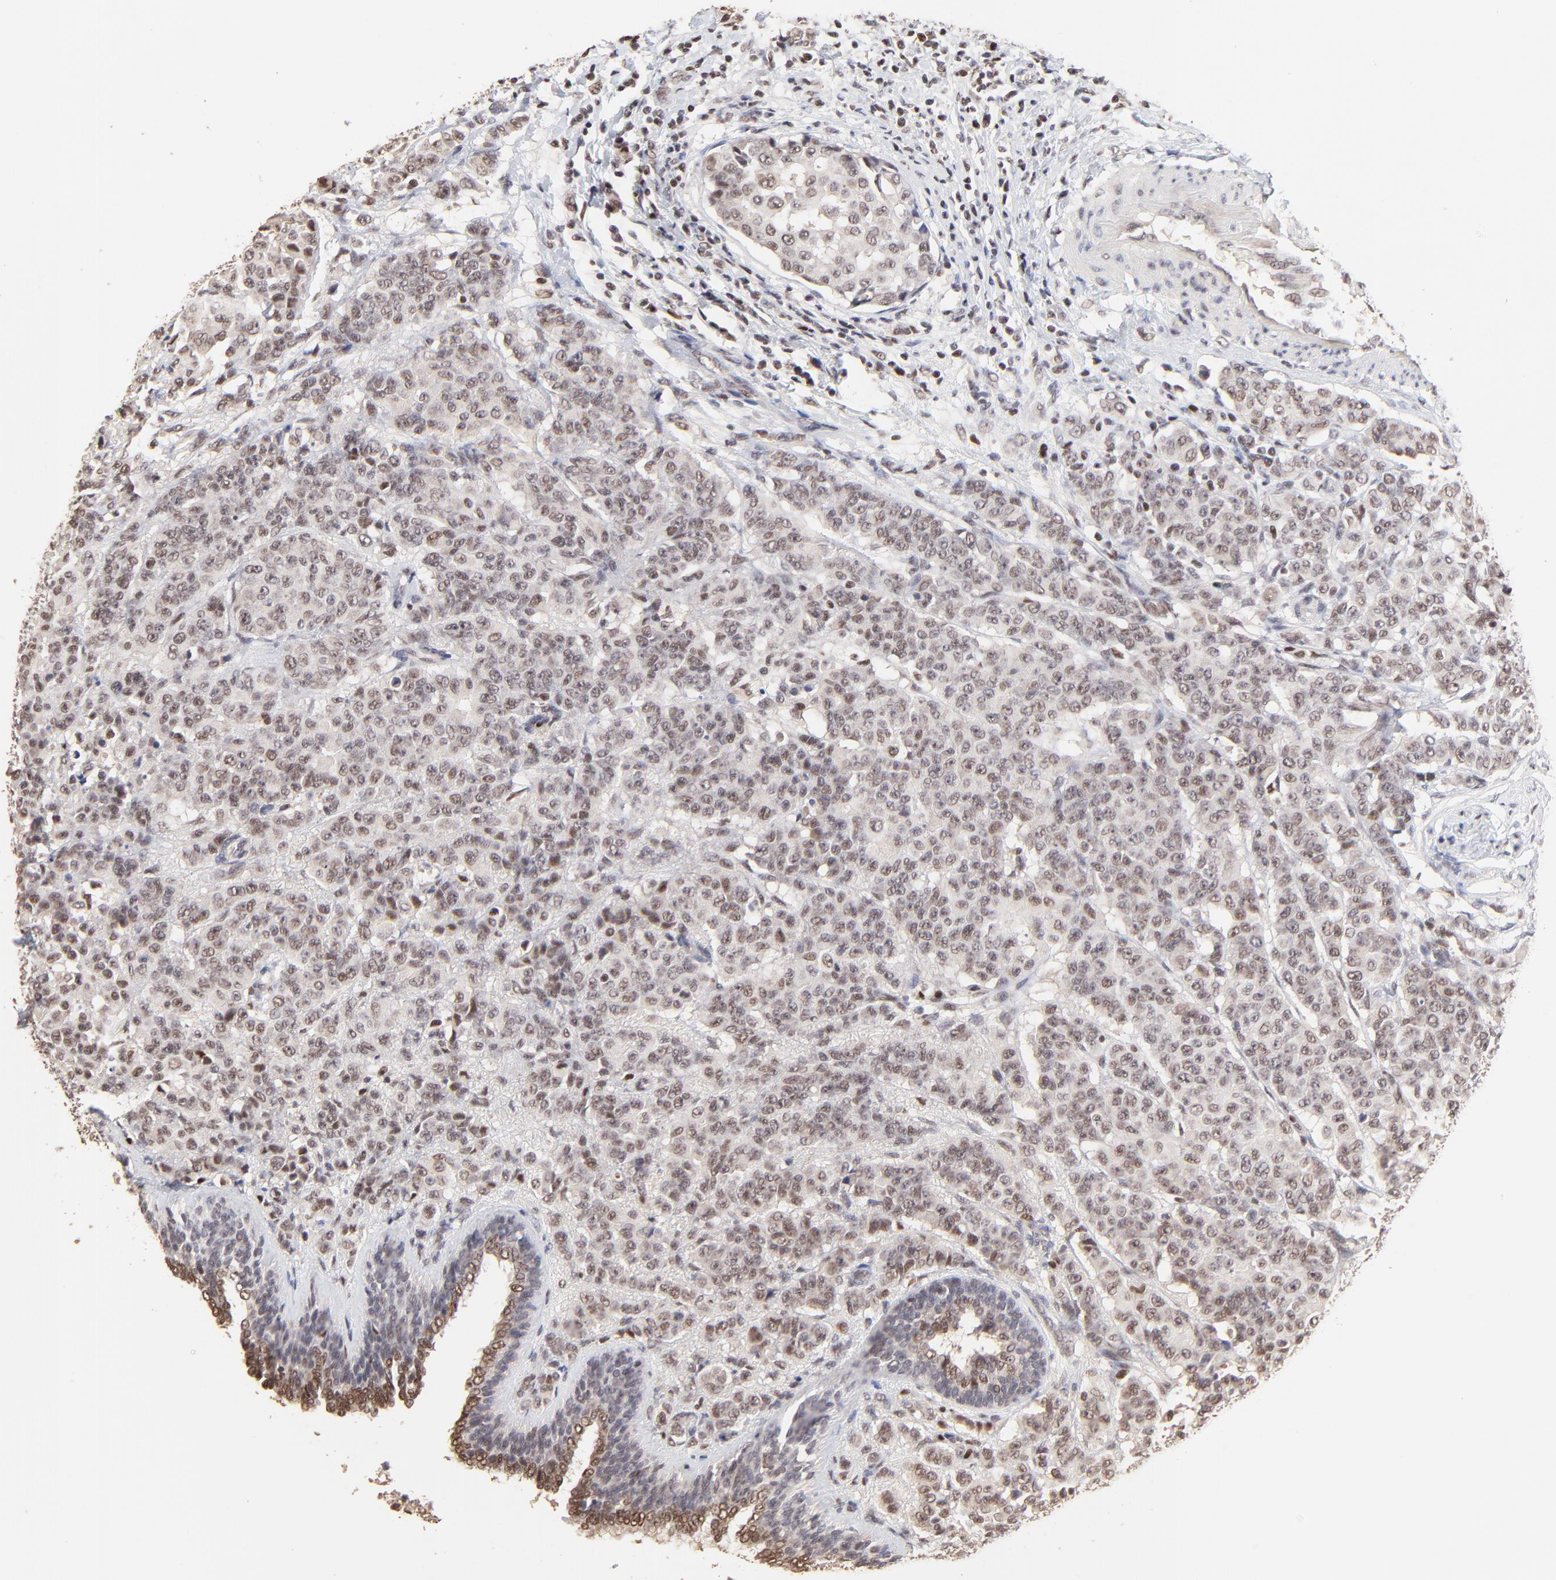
{"staining": {"intensity": "weak", "quantity": ">75%", "location": "nuclear"}, "tissue": "breast cancer", "cell_type": "Tumor cells", "image_type": "cancer", "snomed": [{"axis": "morphology", "description": "Duct carcinoma"}, {"axis": "topography", "description": "Breast"}], "caption": "Weak nuclear protein positivity is identified in approximately >75% of tumor cells in breast cancer (infiltrating ductal carcinoma).", "gene": "DSN1", "patient": {"sex": "female", "age": 40}}